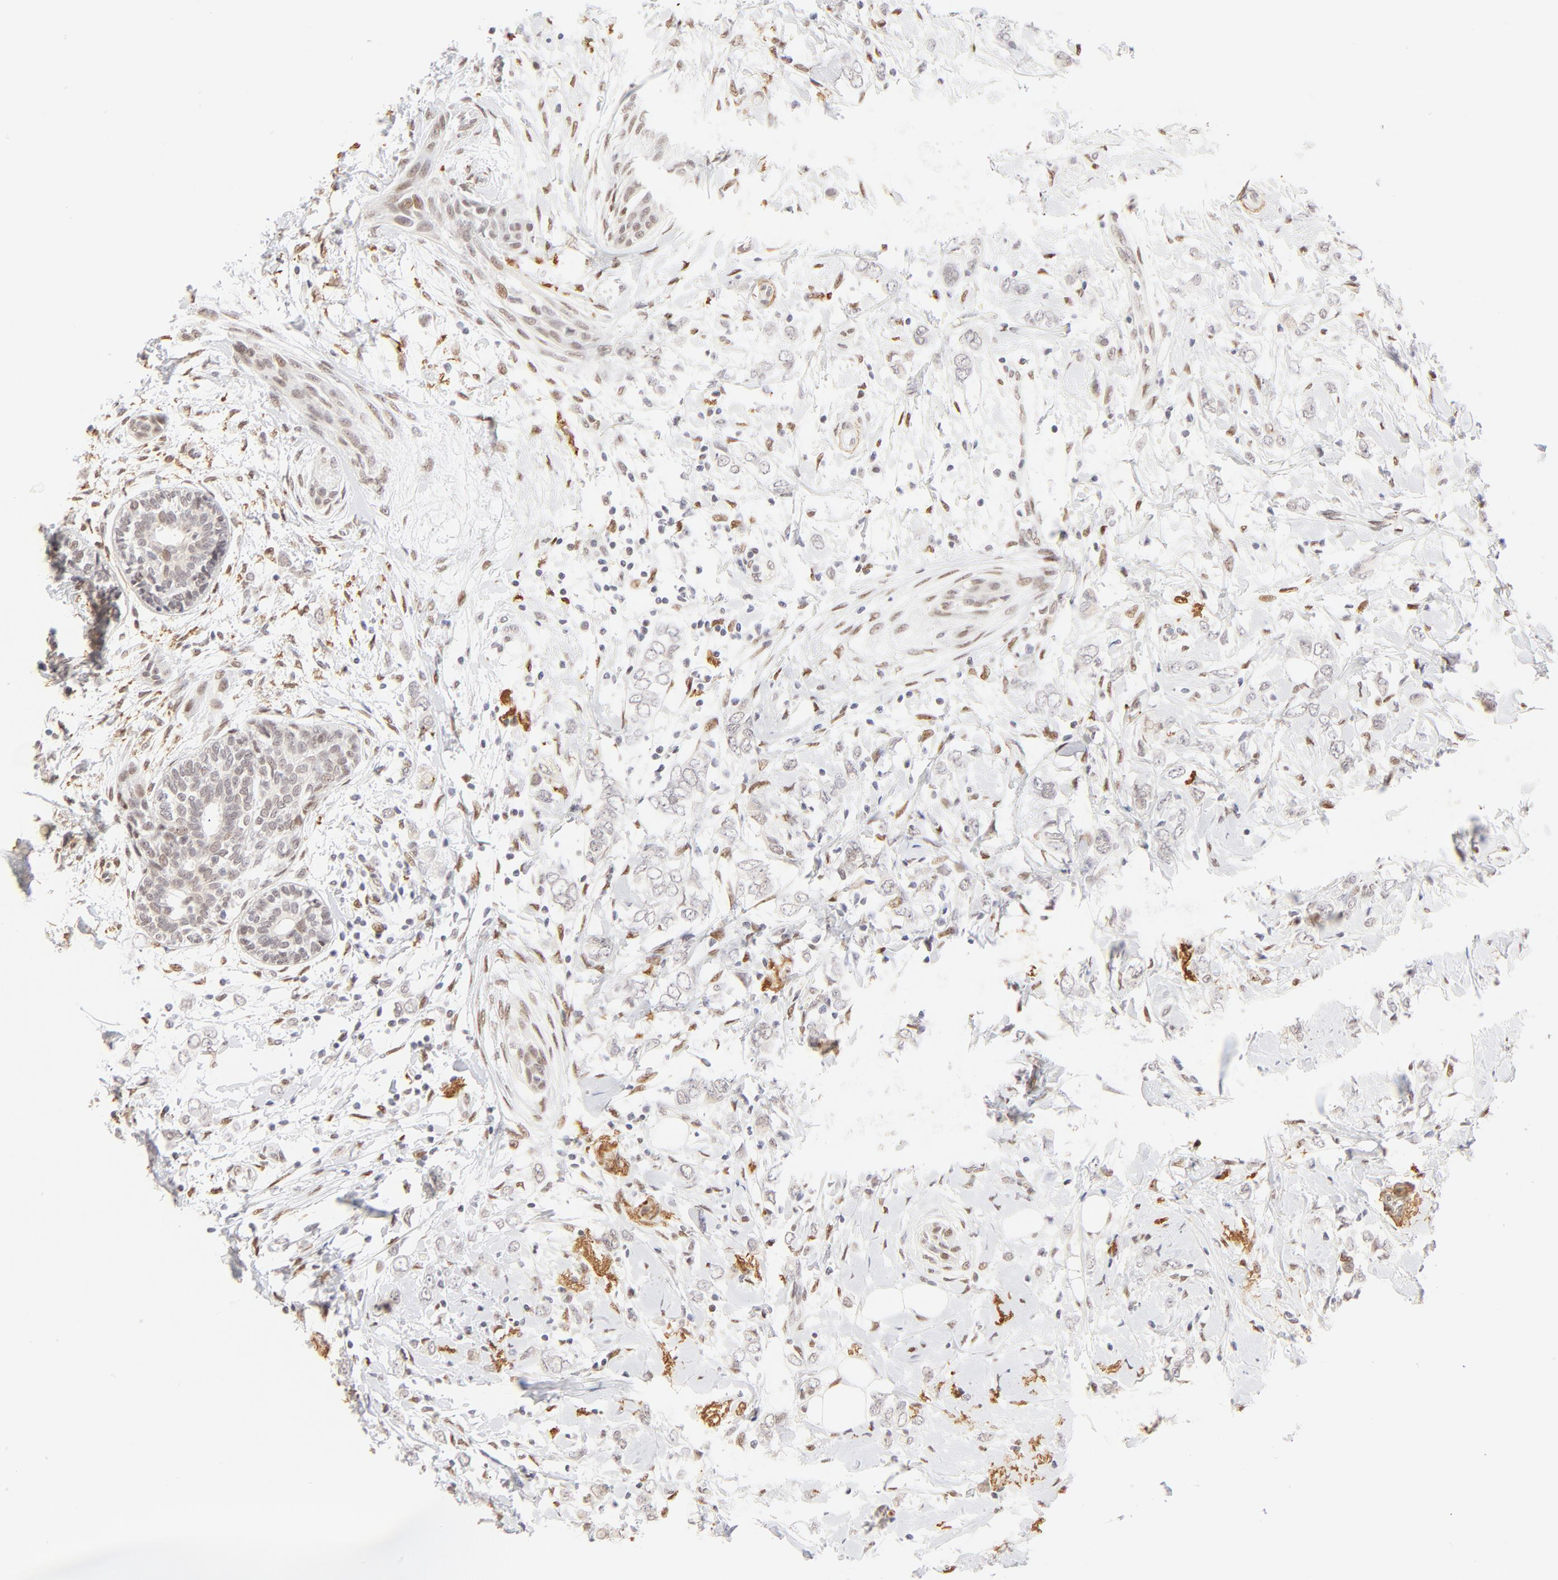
{"staining": {"intensity": "weak", "quantity": "<25%", "location": "nuclear"}, "tissue": "breast cancer", "cell_type": "Tumor cells", "image_type": "cancer", "snomed": [{"axis": "morphology", "description": "Normal tissue, NOS"}, {"axis": "morphology", "description": "Lobular carcinoma"}, {"axis": "topography", "description": "Breast"}], "caption": "High power microscopy image of an immunohistochemistry micrograph of breast lobular carcinoma, revealing no significant expression in tumor cells.", "gene": "PBX1", "patient": {"sex": "female", "age": 47}}